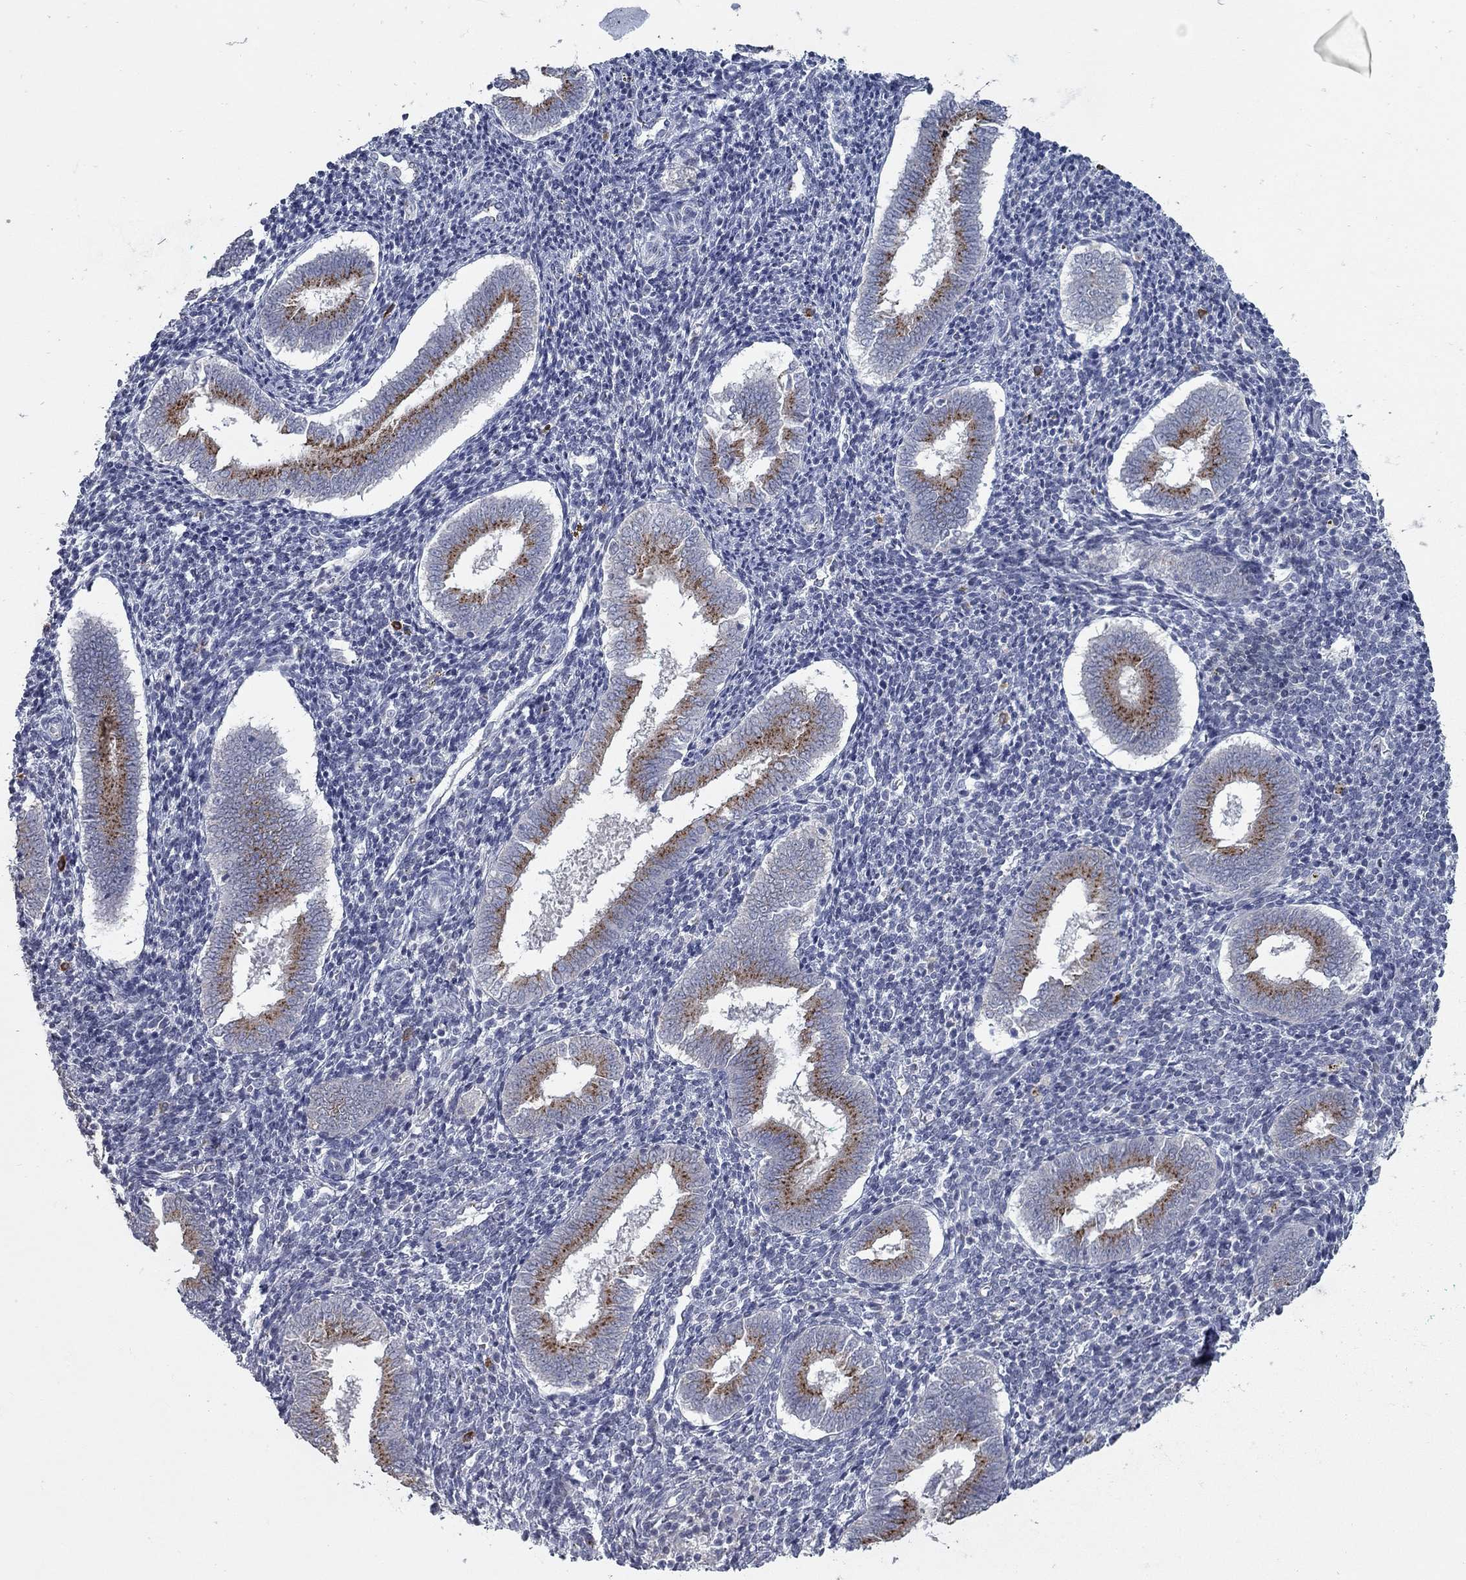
{"staining": {"intensity": "negative", "quantity": "none", "location": "none"}, "tissue": "endometrium", "cell_type": "Cells in endometrial stroma", "image_type": "normal", "snomed": [{"axis": "morphology", "description": "Normal tissue, NOS"}, {"axis": "topography", "description": "Endometrium"}], "caption": "Micrograph shows no significant protein expression in cells in endometrial stroma of normal endometrium.", "gene": "KIAA0319L", "patient": {"sex": "female", "age": 25}}